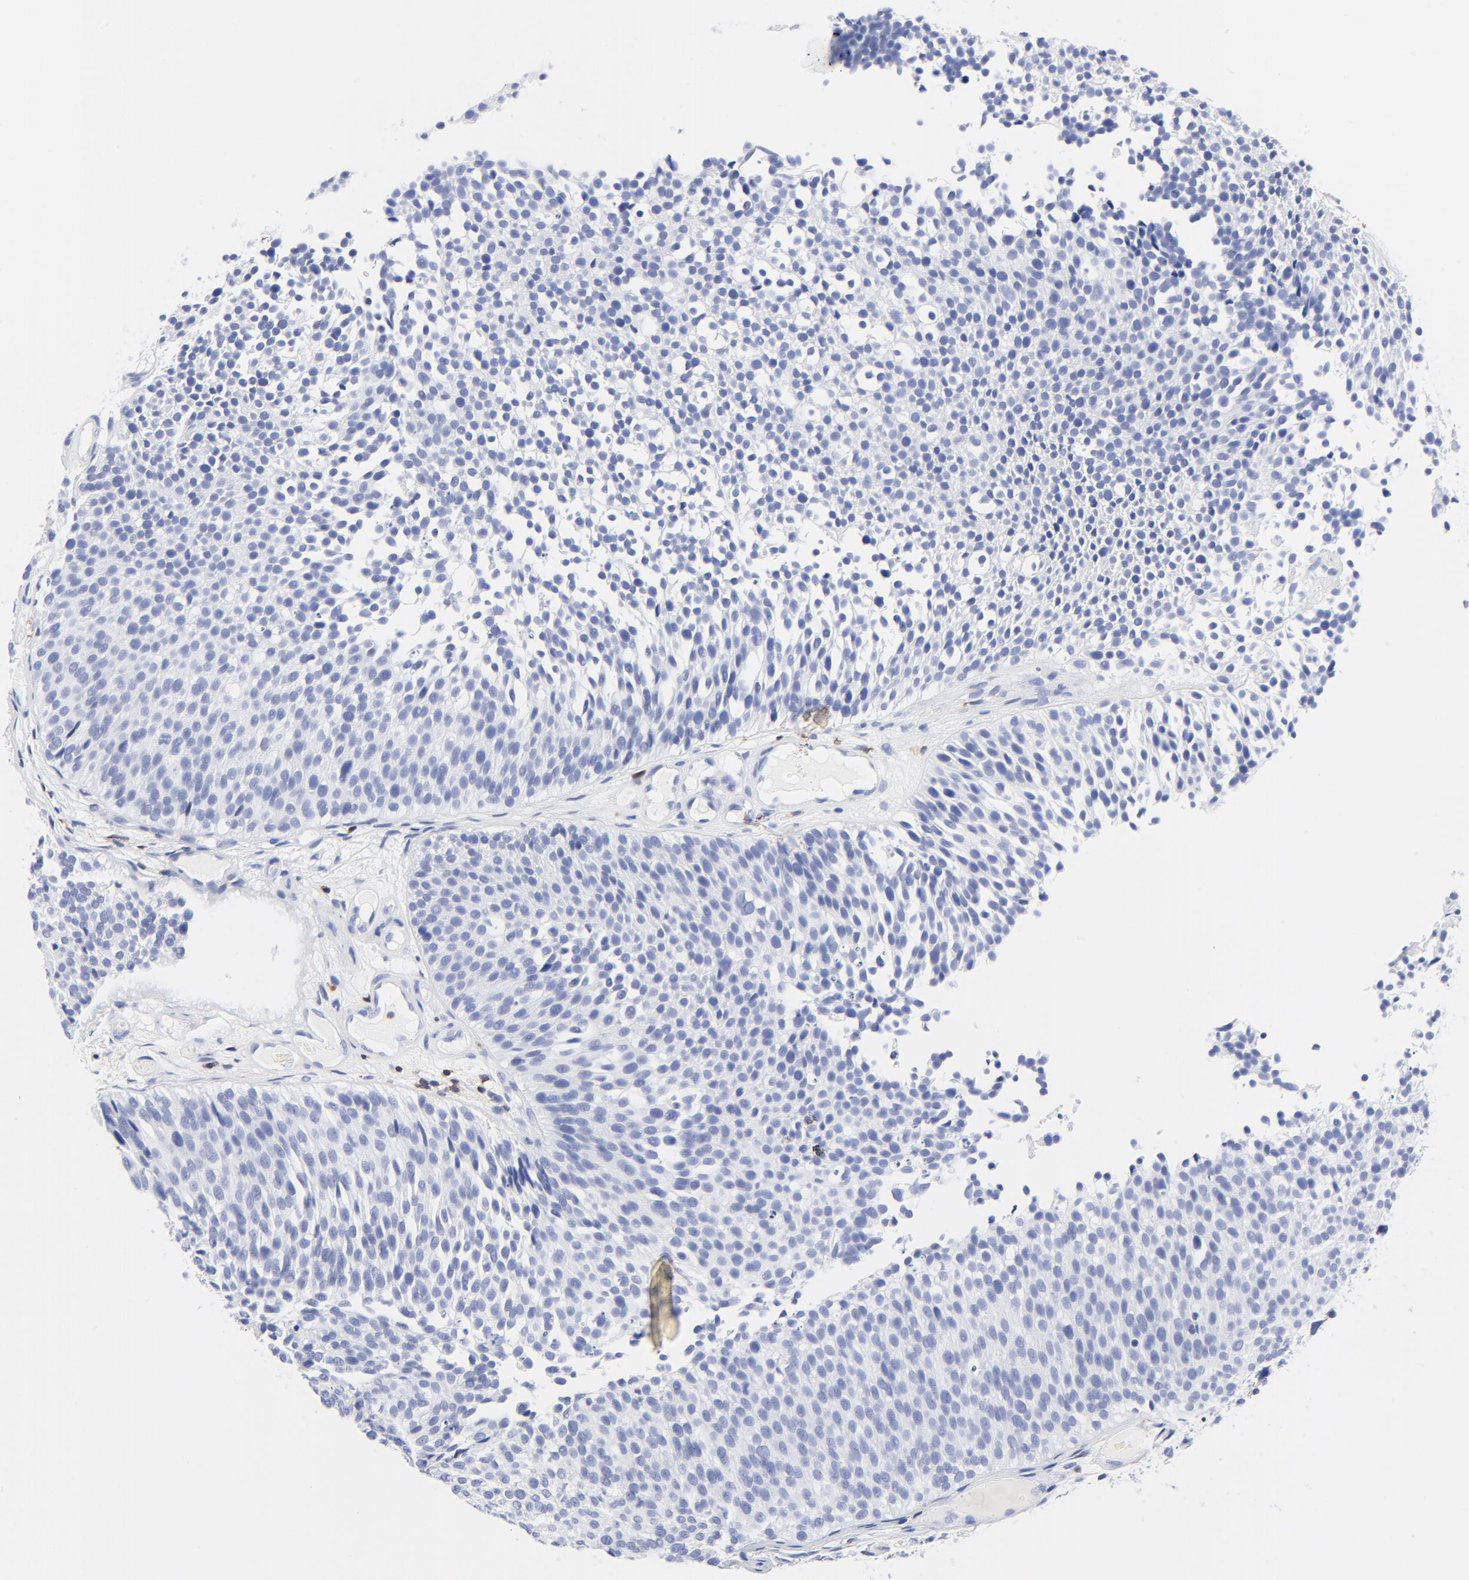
{"staining": {"intensity": "negative", "quantity": "none", "location": "none"}, "tissue": "urothelial cancer", "cell_type": "Tumor cells", "image_type": "cancer", "snomed": [{"axis": "morphology", "description": "Urothelial carcinoma, Low grade"}, {"axis": "topography", "description": "Urinary bladder"}], "caption": "Protein analysis of urothelial cancer reveals no significant staining in tumor cells.", "gene": "LCK", "patient": {"sex": "male", "age": 85}}